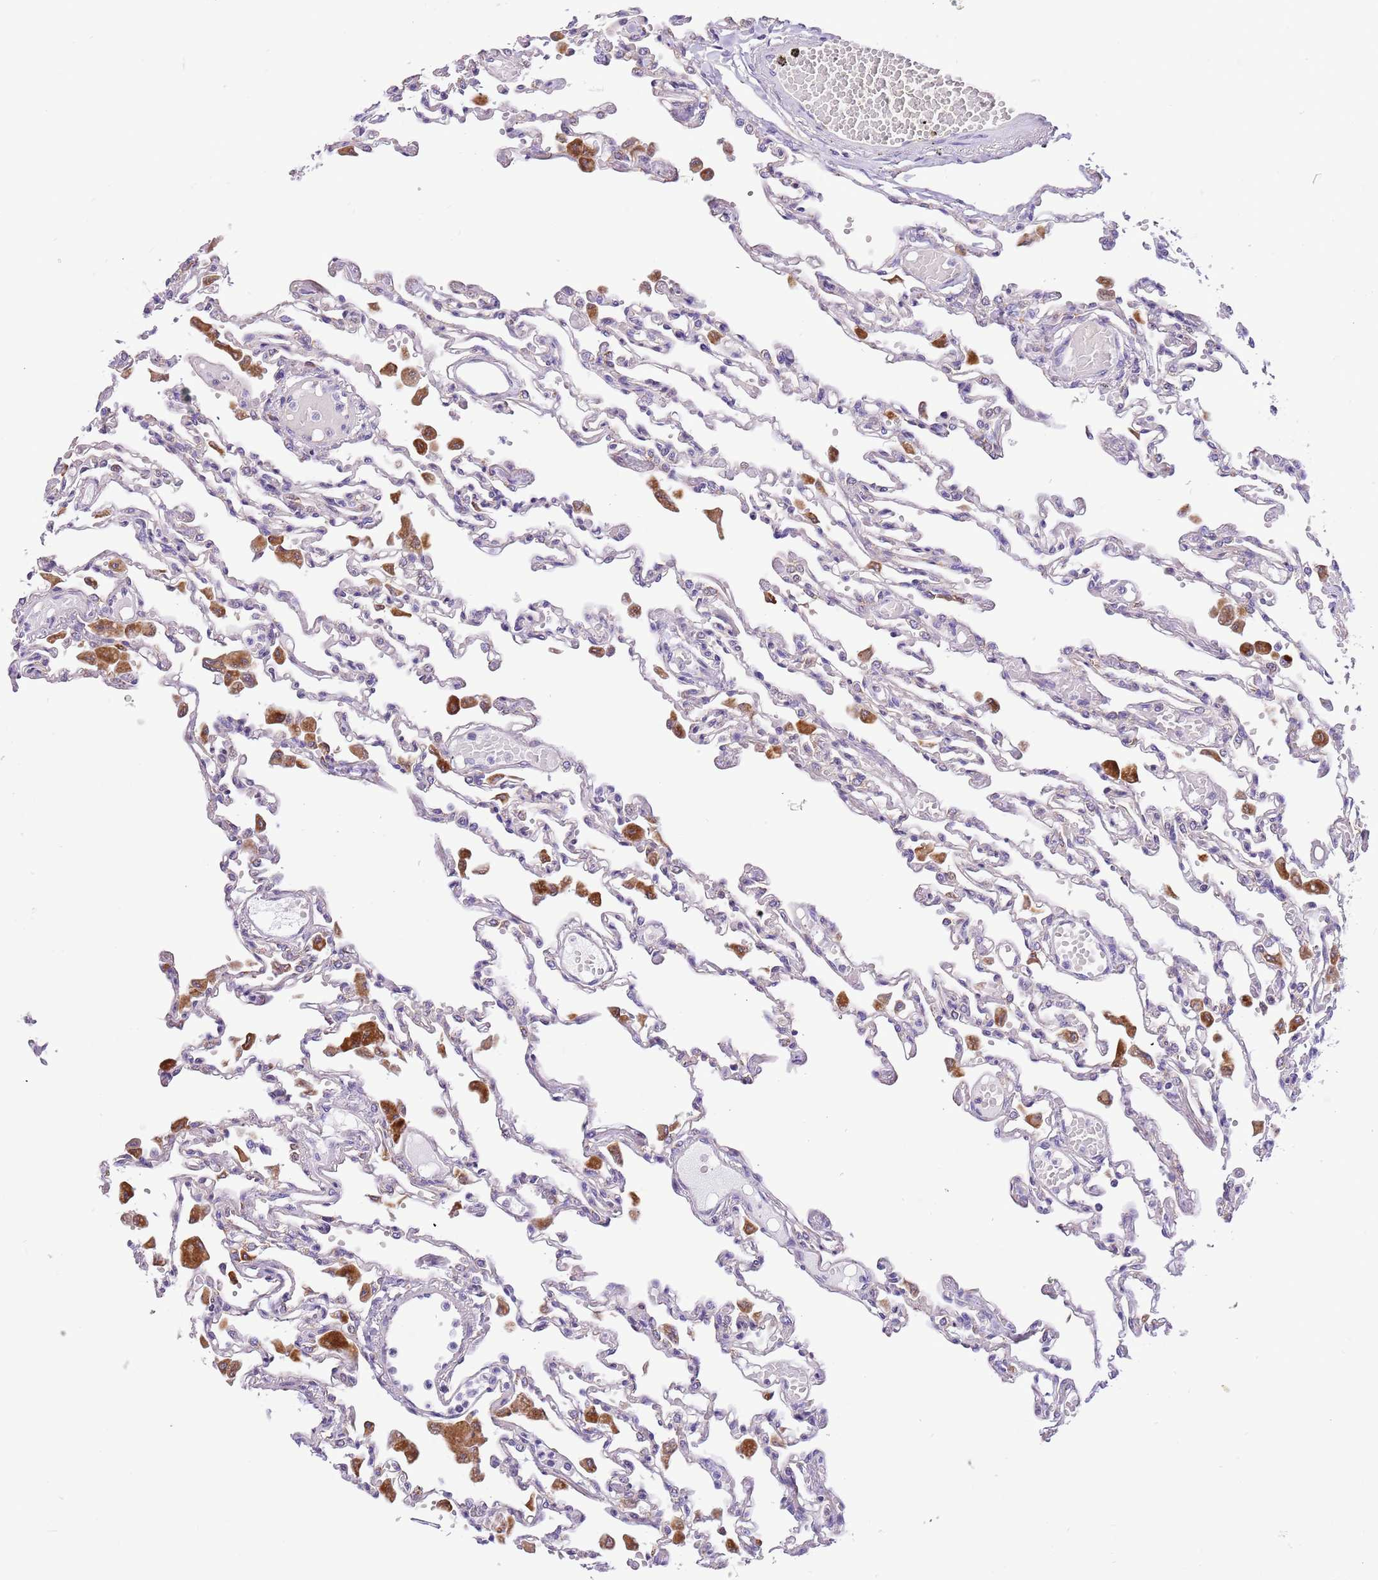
{"staining": {"intensity": "negative", "quantity": "none", "location": "none"}, "tissue": "lung", "cell_type": "Alveolar cells", "image_type": "normal", "snomed": [{"axis": "morphology", "description": "Normal tissue, NOS"}, {"axis": "topography", "description": "Bronchus"}, {"axis": "topography", "description": "Lung"}], "caption": "Lung stained for a protein using immunohistochemistry shows no staining alveolar cells.", "gene": "COX17", "patient": {"sex": "female", "age": 49}}